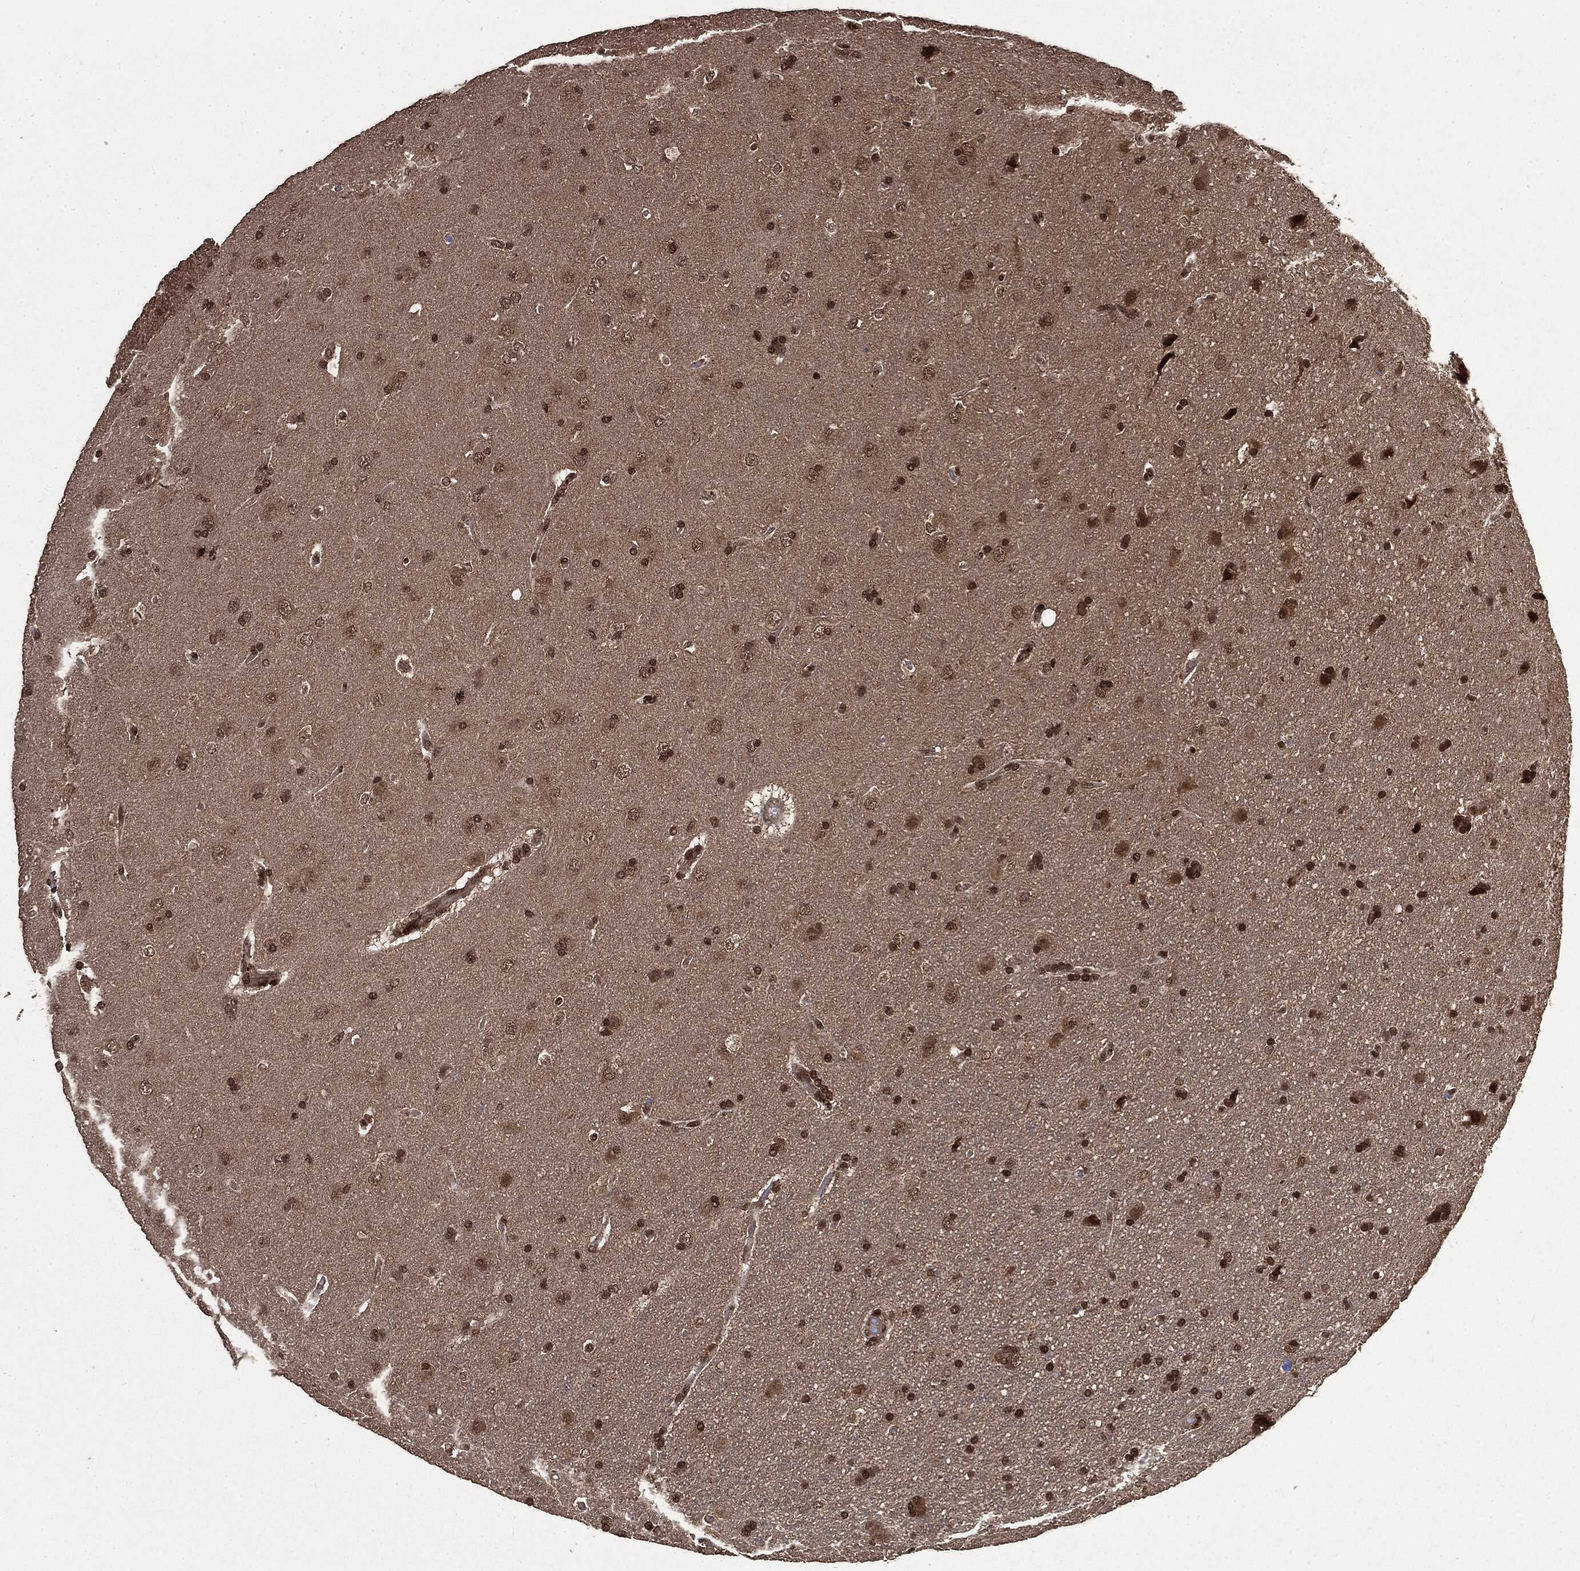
{"staining": {"intensity": "moderate", "quantity": ">75%", "location": "nuclear"}, "tissue": "glioma", "cell_type": "Tumor cells", "image_type": "cancer", "snomed": [{"axis": "morphology", "description": "Glioma, malignant, NOS"}, {"axis": "topography", "description": "Cerebral cortex"}], "caption": "Glioma stained with IHC displays moderate nuclear expression in approximately >75% of tumor cells.", "gene": "CTDP1", "patient": {"sex": "male", "age": 58}}